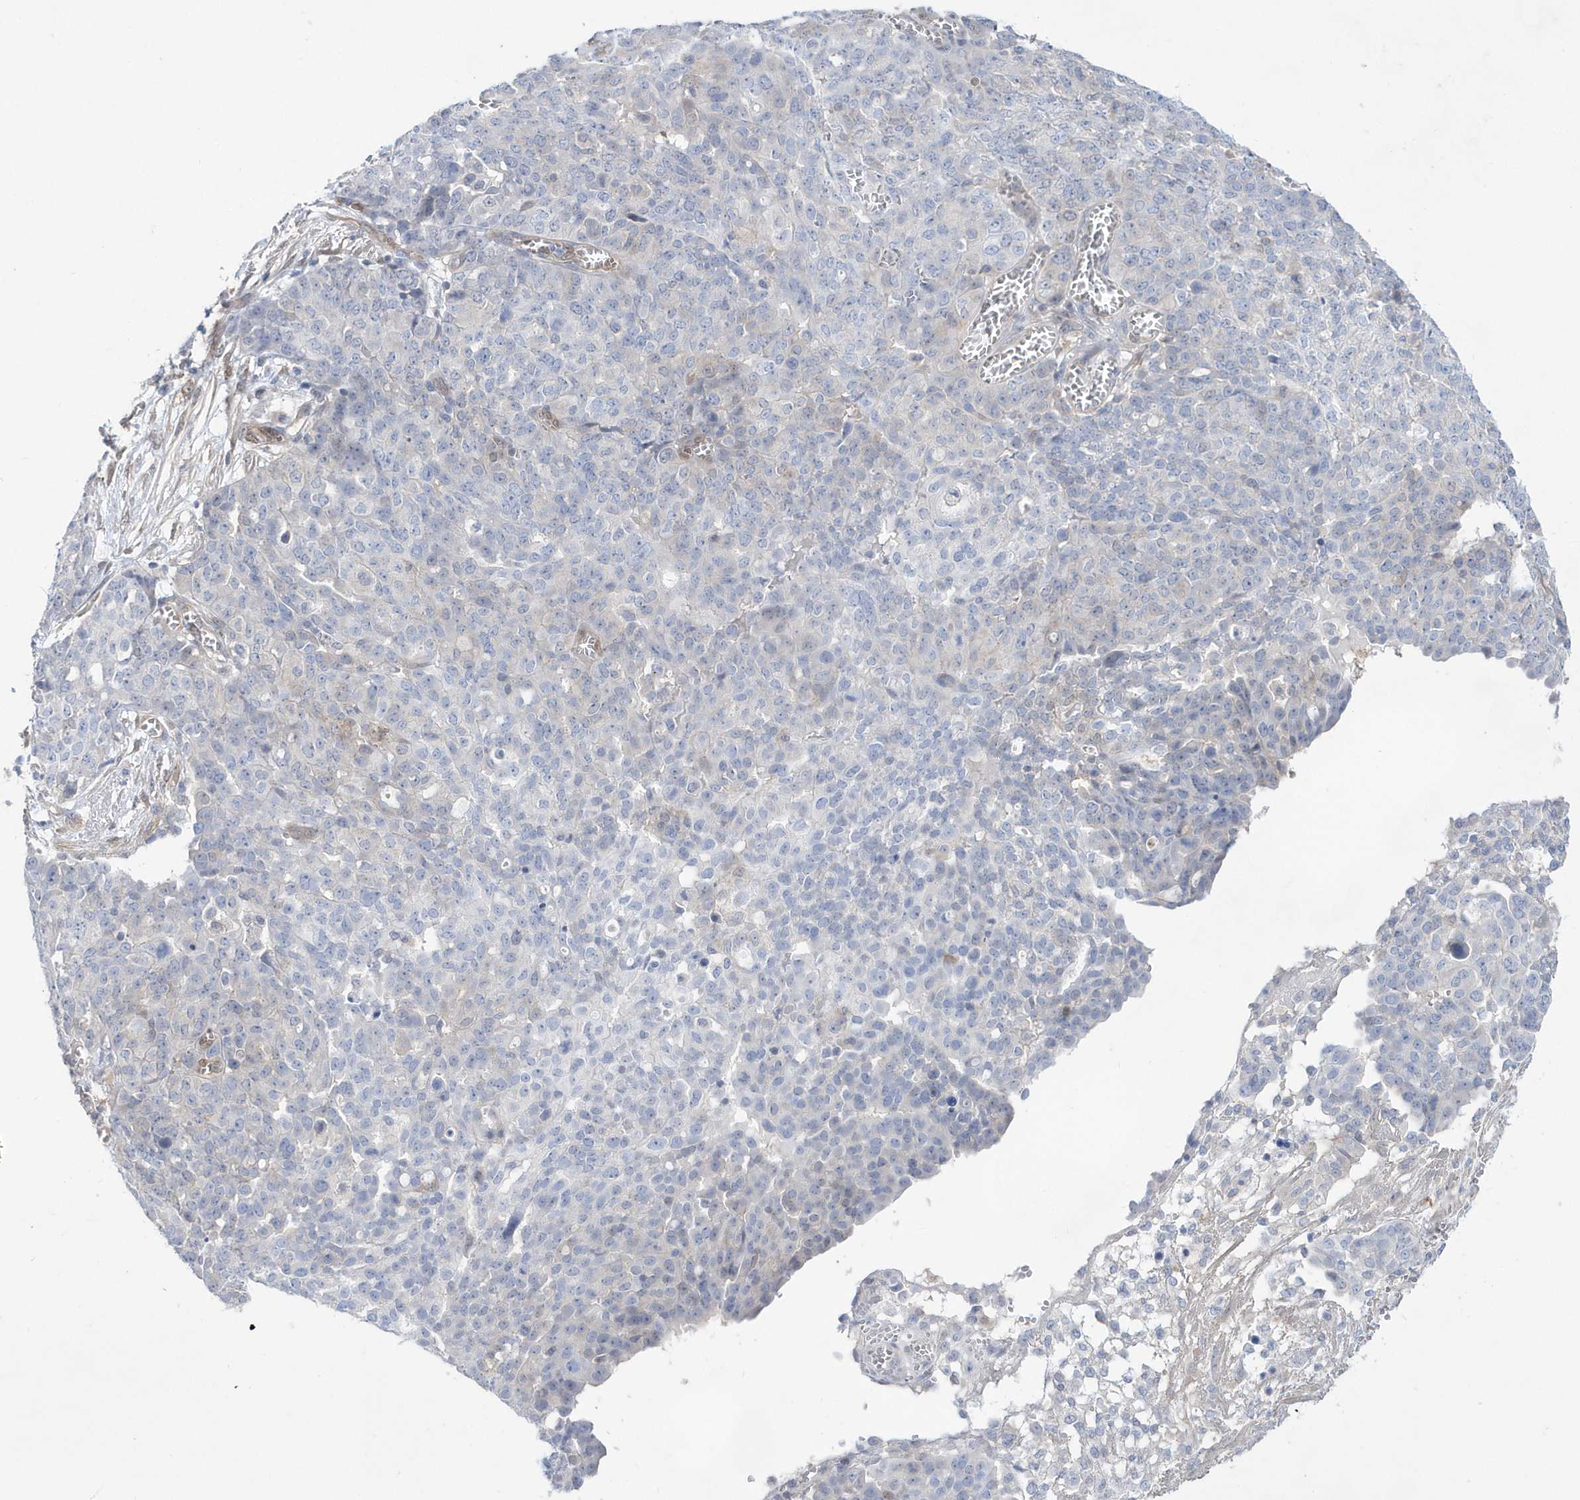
{"staining": {"intensity": "negative", "quantity": "none", "location": "none"}, "tissue": "ovarian cancer", "cell_type": "Tumor cells", "image_type": "cancer", "snomed": [{"axis": "morphology", "description": "Cystadenocarcinoma, serous, NOS"}, {"axis": "topography", "description": "Soft tissue"}, {"axis": "topography", "description": "Ovary"}], "caption": "An image of human serous cystadenocarcinoma (ovarian) is negative for staining in tumor cells.", "gene": "BDH2", "patient": {"sex": "female", "age": 57}}